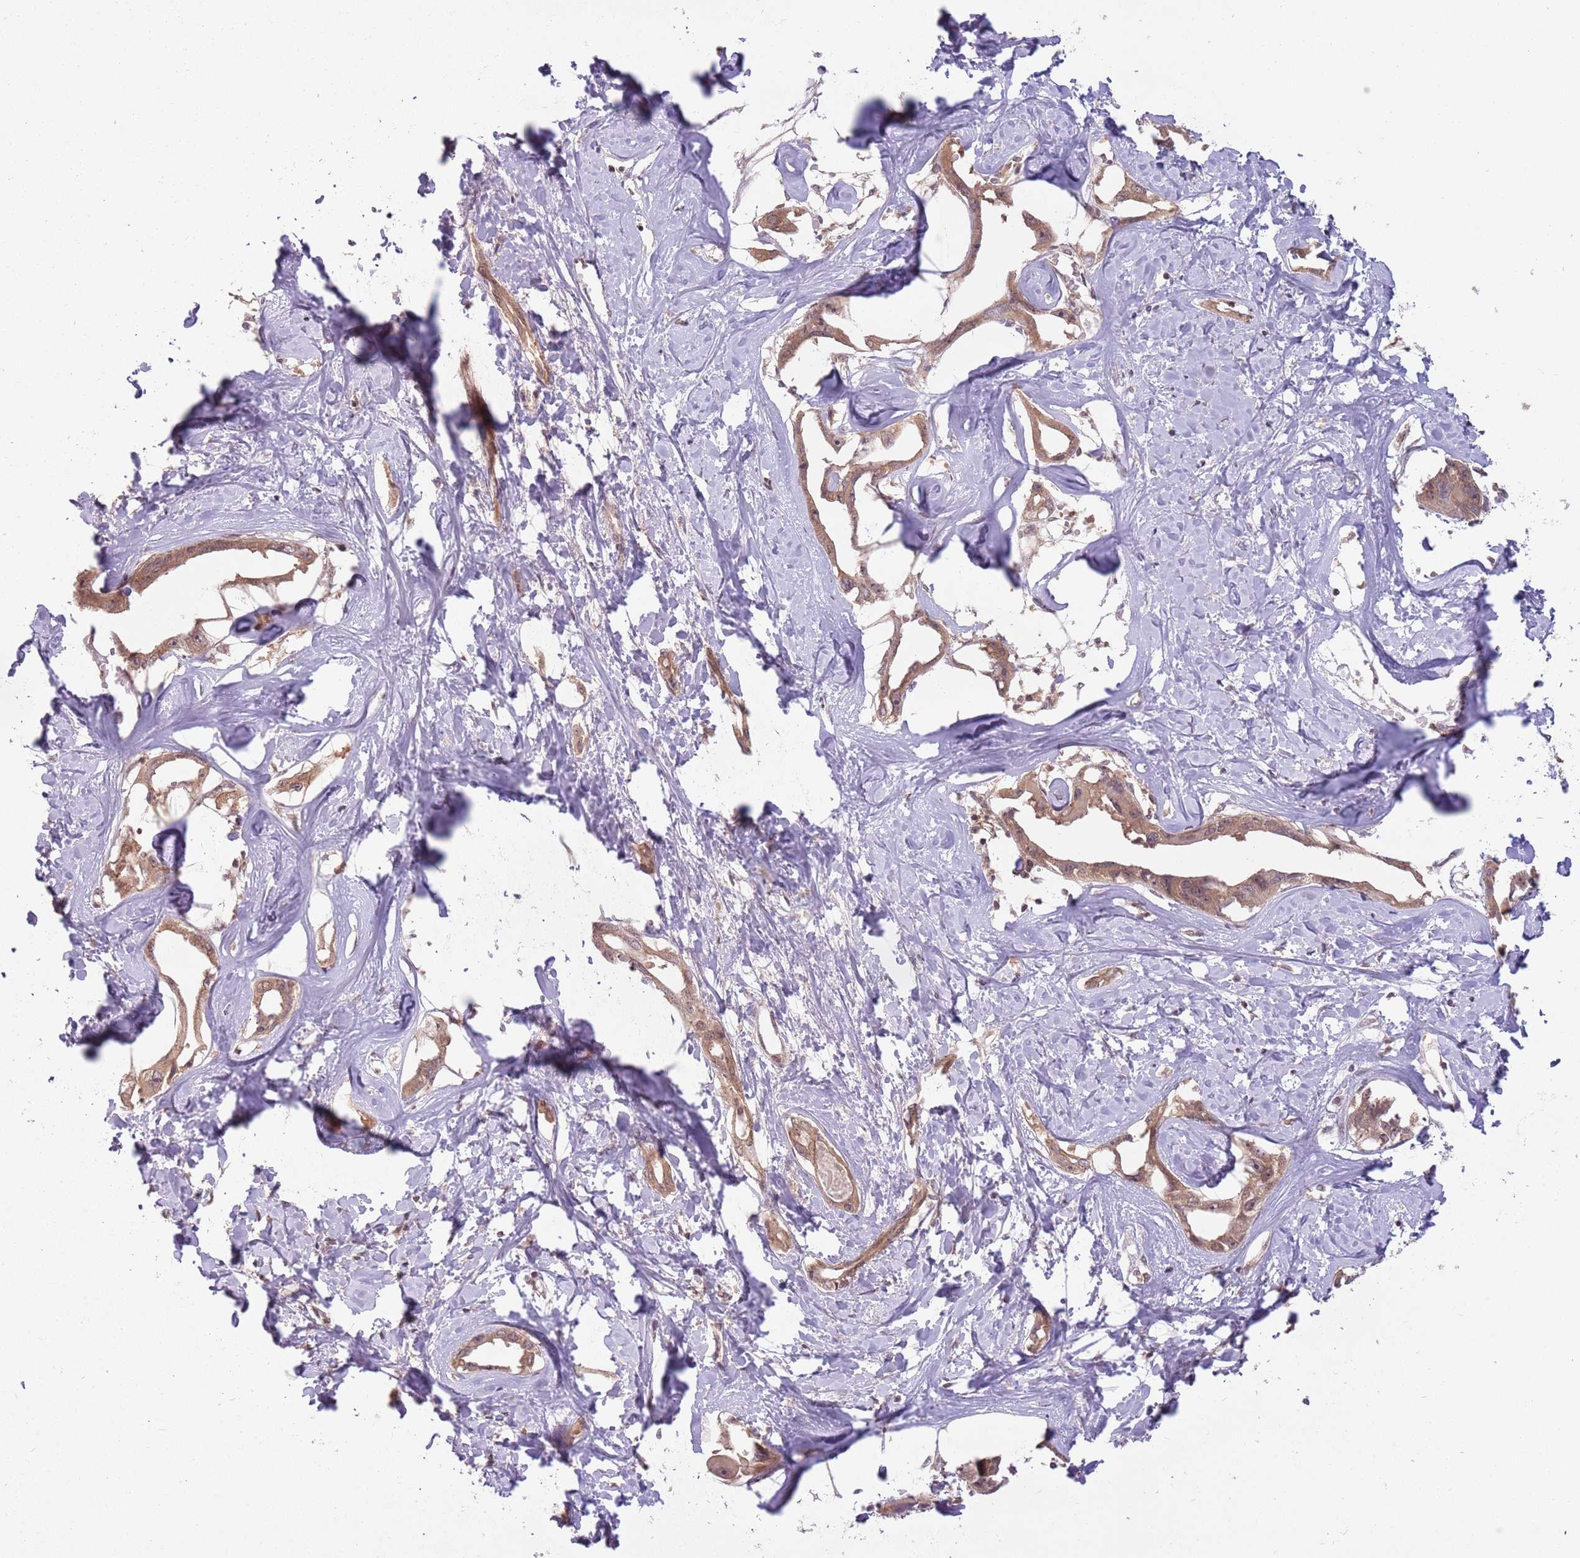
{"staining": {"intensity": "moderate", "quantity": ">75%", "location": "cytoplasmic/membranous"}, "tissue": "liver cancer", "cell_type": "Tumor cells", "image_type": "cancer", "snomed": [{"axis": "morphology", "description": "Cholangiocarcinoma"}, {"axis": "topography", "description": "Liver"}], "caption": "IHC (DAB) staining of liver cholangiocarcinoma displays moderate cytoplasmic/membranous protein expression in approximately >75% of tumor cells.", "gene": "ADAMTS3", "patient": {"sex": "male", "age": 59}}